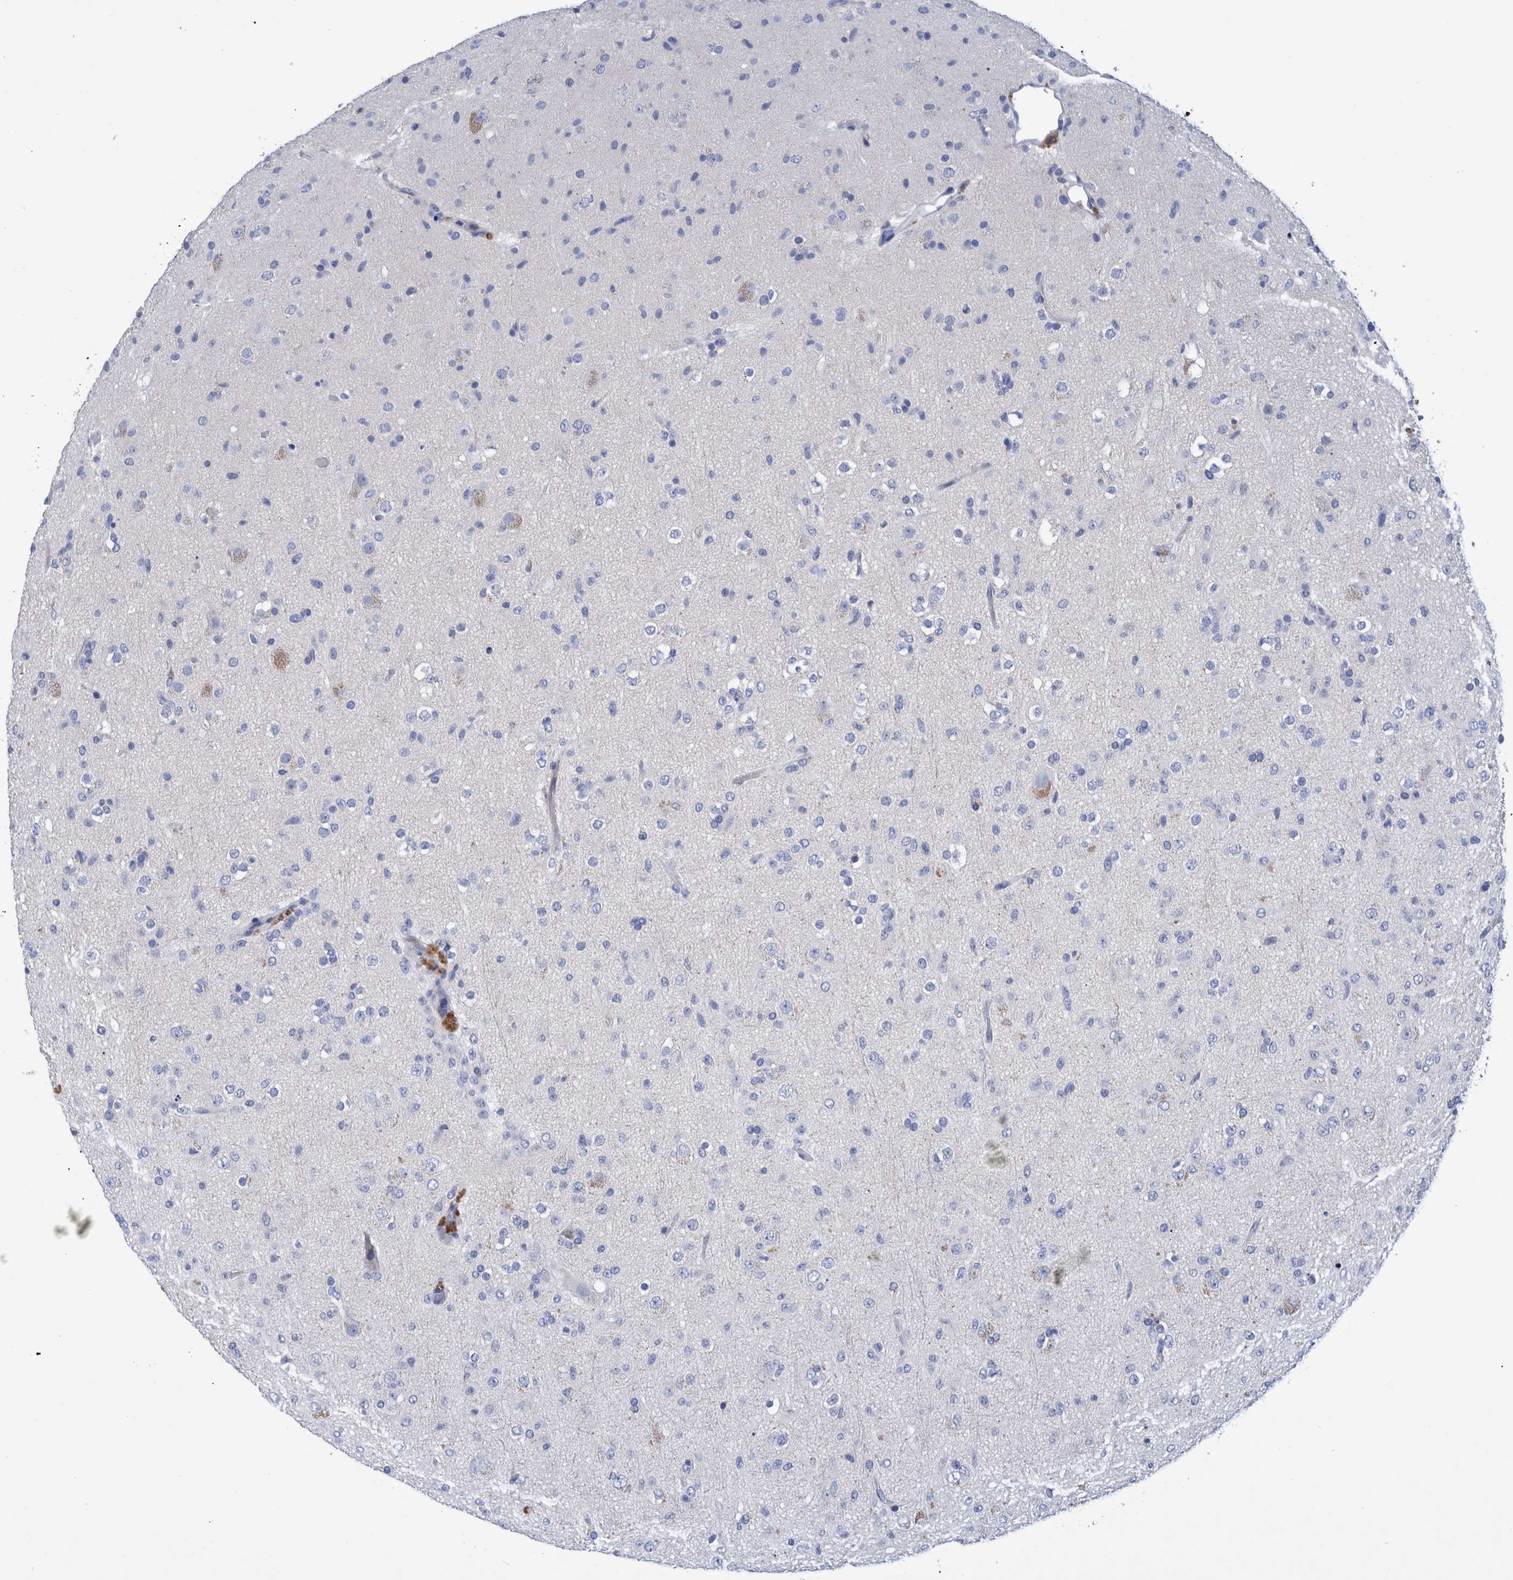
{"staining": {"intensity": "negative", "quantity": "none", "location": "none"}, "tissue": "glioma", "cell_type": "Tumor cells", "image_type": "cancer", "snomed": [{"axis": "morphology", "description": "Glioma, malignant, Low grade"}, {"axis": "topography", "description": "Brain"}], "caption": "The micrograph shows no significant staining in tumor cells of malignant low-grade glioma.", "gene": "MKS1", "patient": {"sex": "male", "age": 65}}